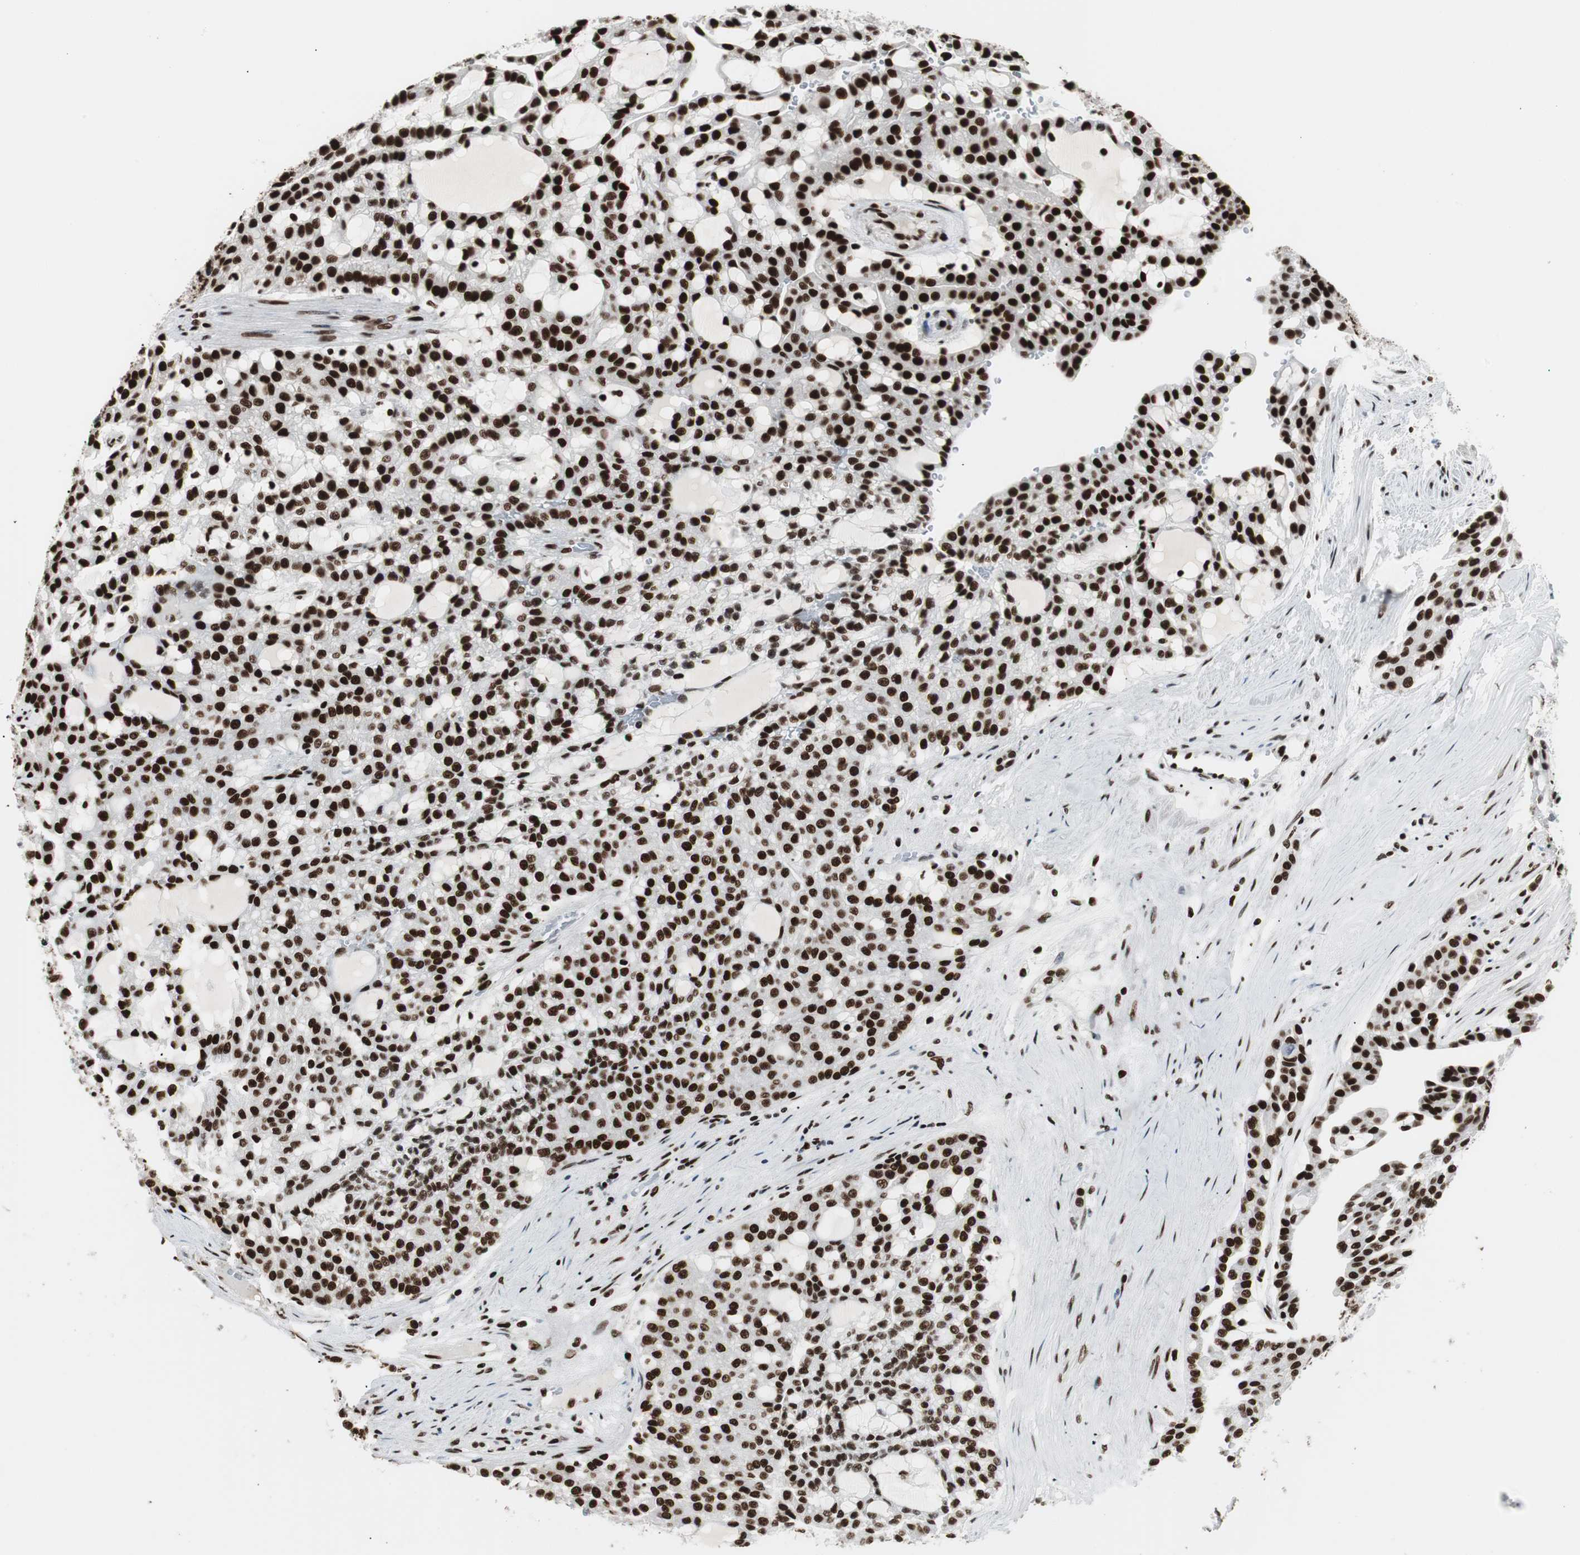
{"staining": {"intensity": "strong", "quantity": ">75%", "location": "nuclear"}, "tissue": "renal cancer", "cell_type": "Tumor cells", "image_type": "cancer", "snomed": [{"axis": "morphology", "description": "Adenocarcinoma, NOS"}, {"axis": "topography", "description": "Kidney"}], "caption": "Renal adenocarcinoma stained with a brown dye demonstrates strong nuclear positive expression in approximately >75% of tumor cells.", "gene": "MTA2", "patient": {"sex": "male", "age": 63}}